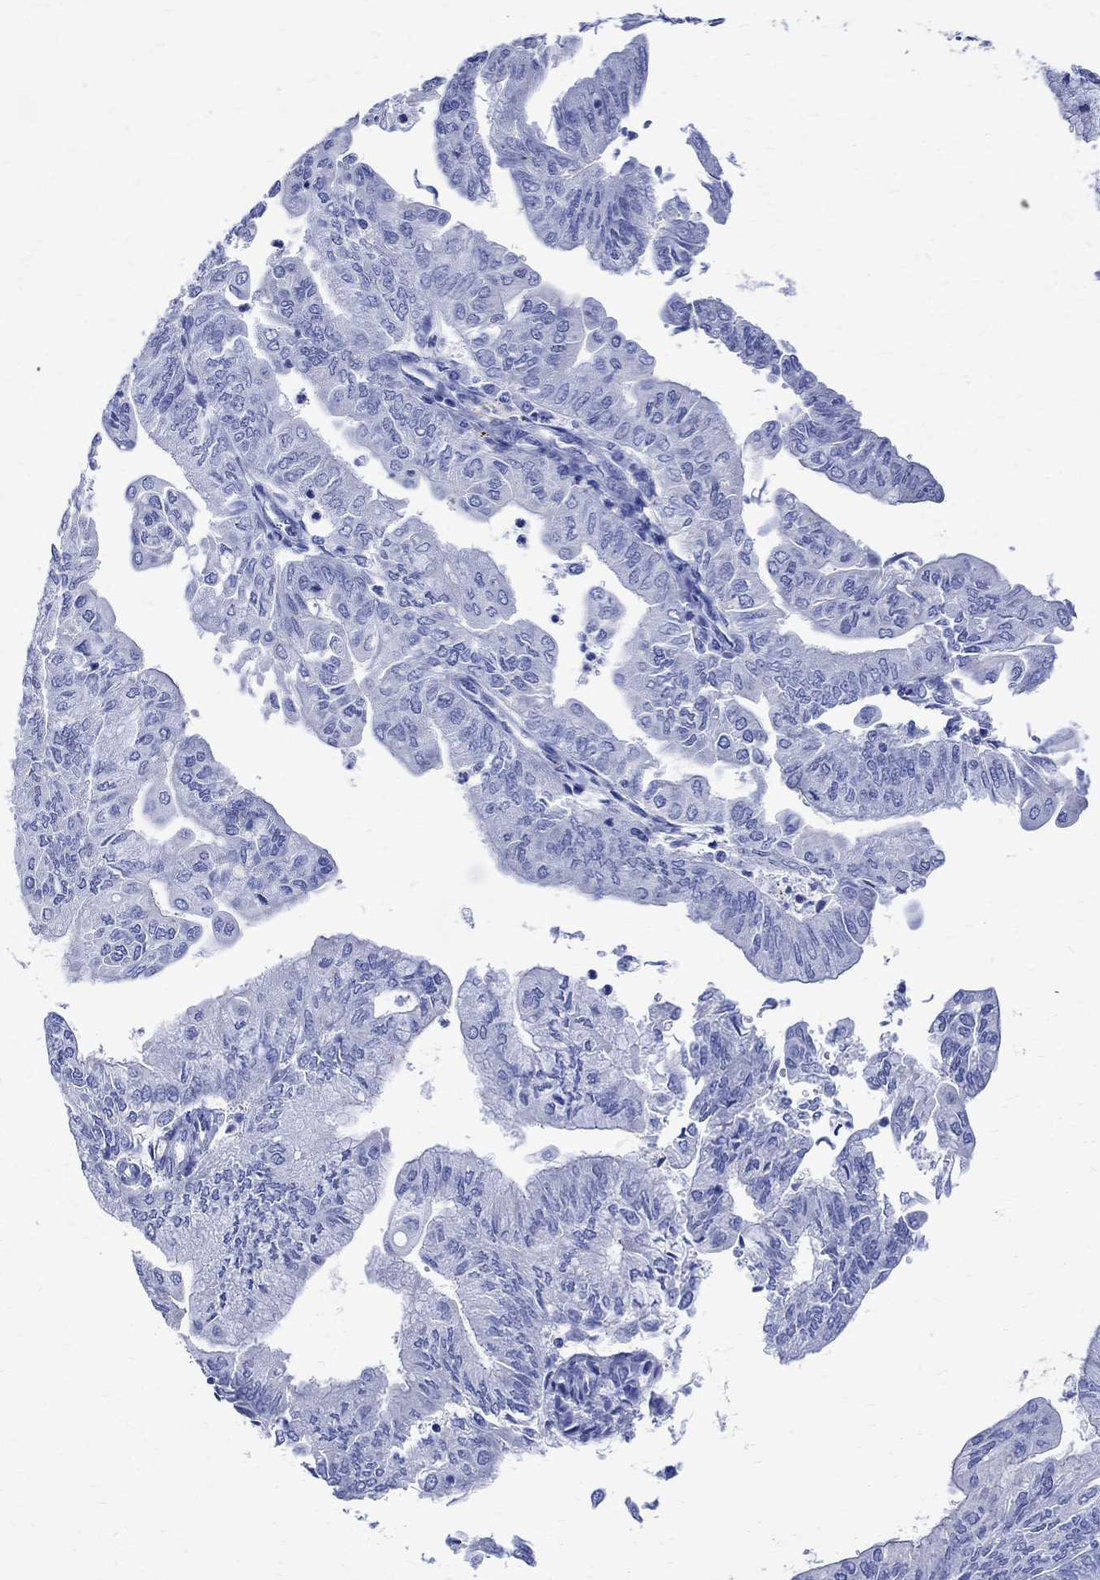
{"staining": {"intensity": "negative", "quantity": "none", "location": "none"}, "tissue": "endometrial cancer", "cell_type": "Tumor cells", "image_type": "cancer", "snomed": [{"axis": "morphology", "description": "Adenocarcinoma, NOS"}, {"axis": "topography", "description": "Endometrium"}], "caption": "Immunohistochemistry of human endometrial cancer (adenocarcinoma) reveals no positivity in tumor cells.", "gene": "PARVB", "patient": {"sex": "female", "age": 59}}